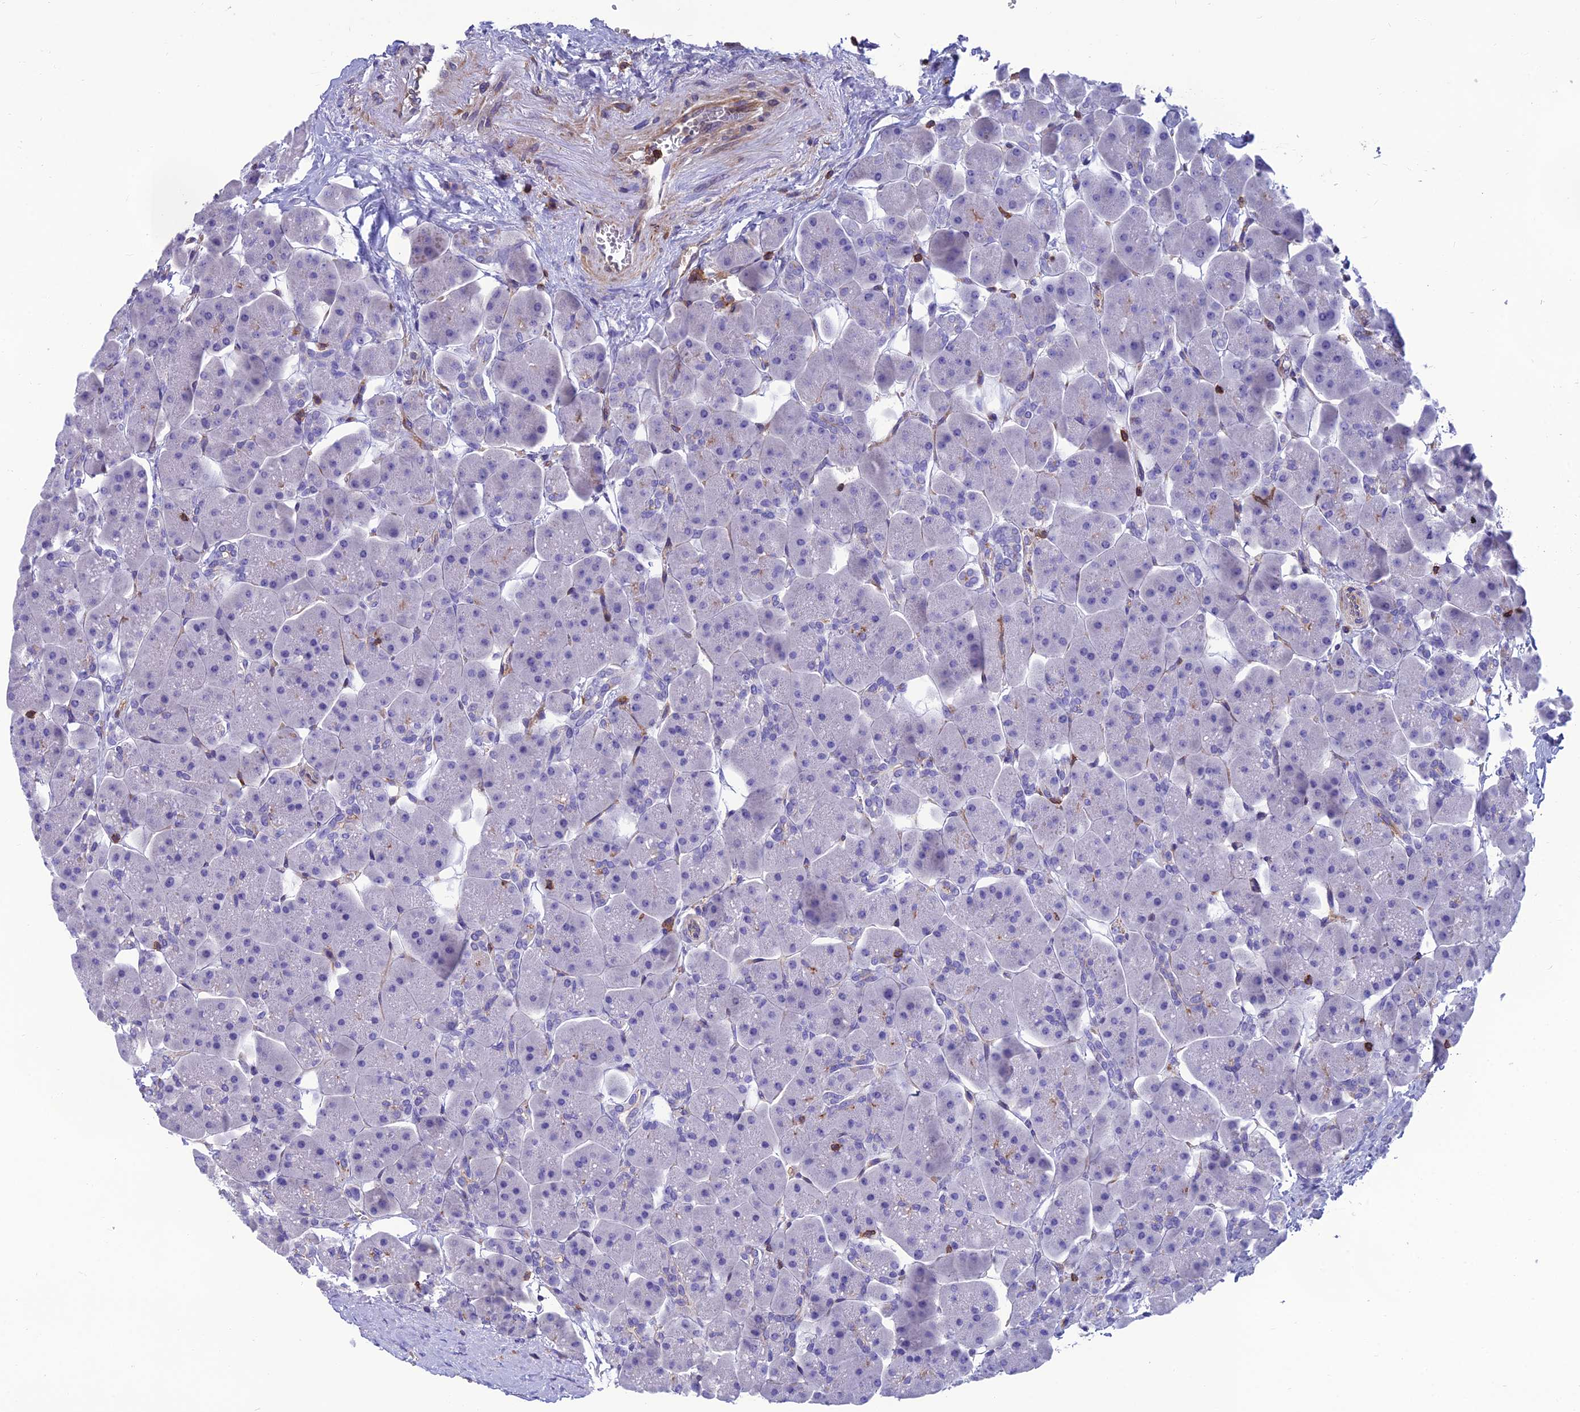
{"staining": {"intensity": "weak", "quantity": "25%-75%", "location": "cytoplasmic/membranous"}, "tissue": "pancreas", "cell_type": "Exocrine glandular cells", "image_type": "normal", "snomed": [{"axis": "morphology", "description": "Normal tissue, NOS"}, {"axis": "topography", "description": "Pancreas"}], "caption": "Pancreas stained for a protein (brown) shows weak cytoplasmic/membranous positive expression in approximately 25%-75% of exocrine glandular cells.", "gene": "PPP1R18", "patient": {"sex": "male", "age": 66}}